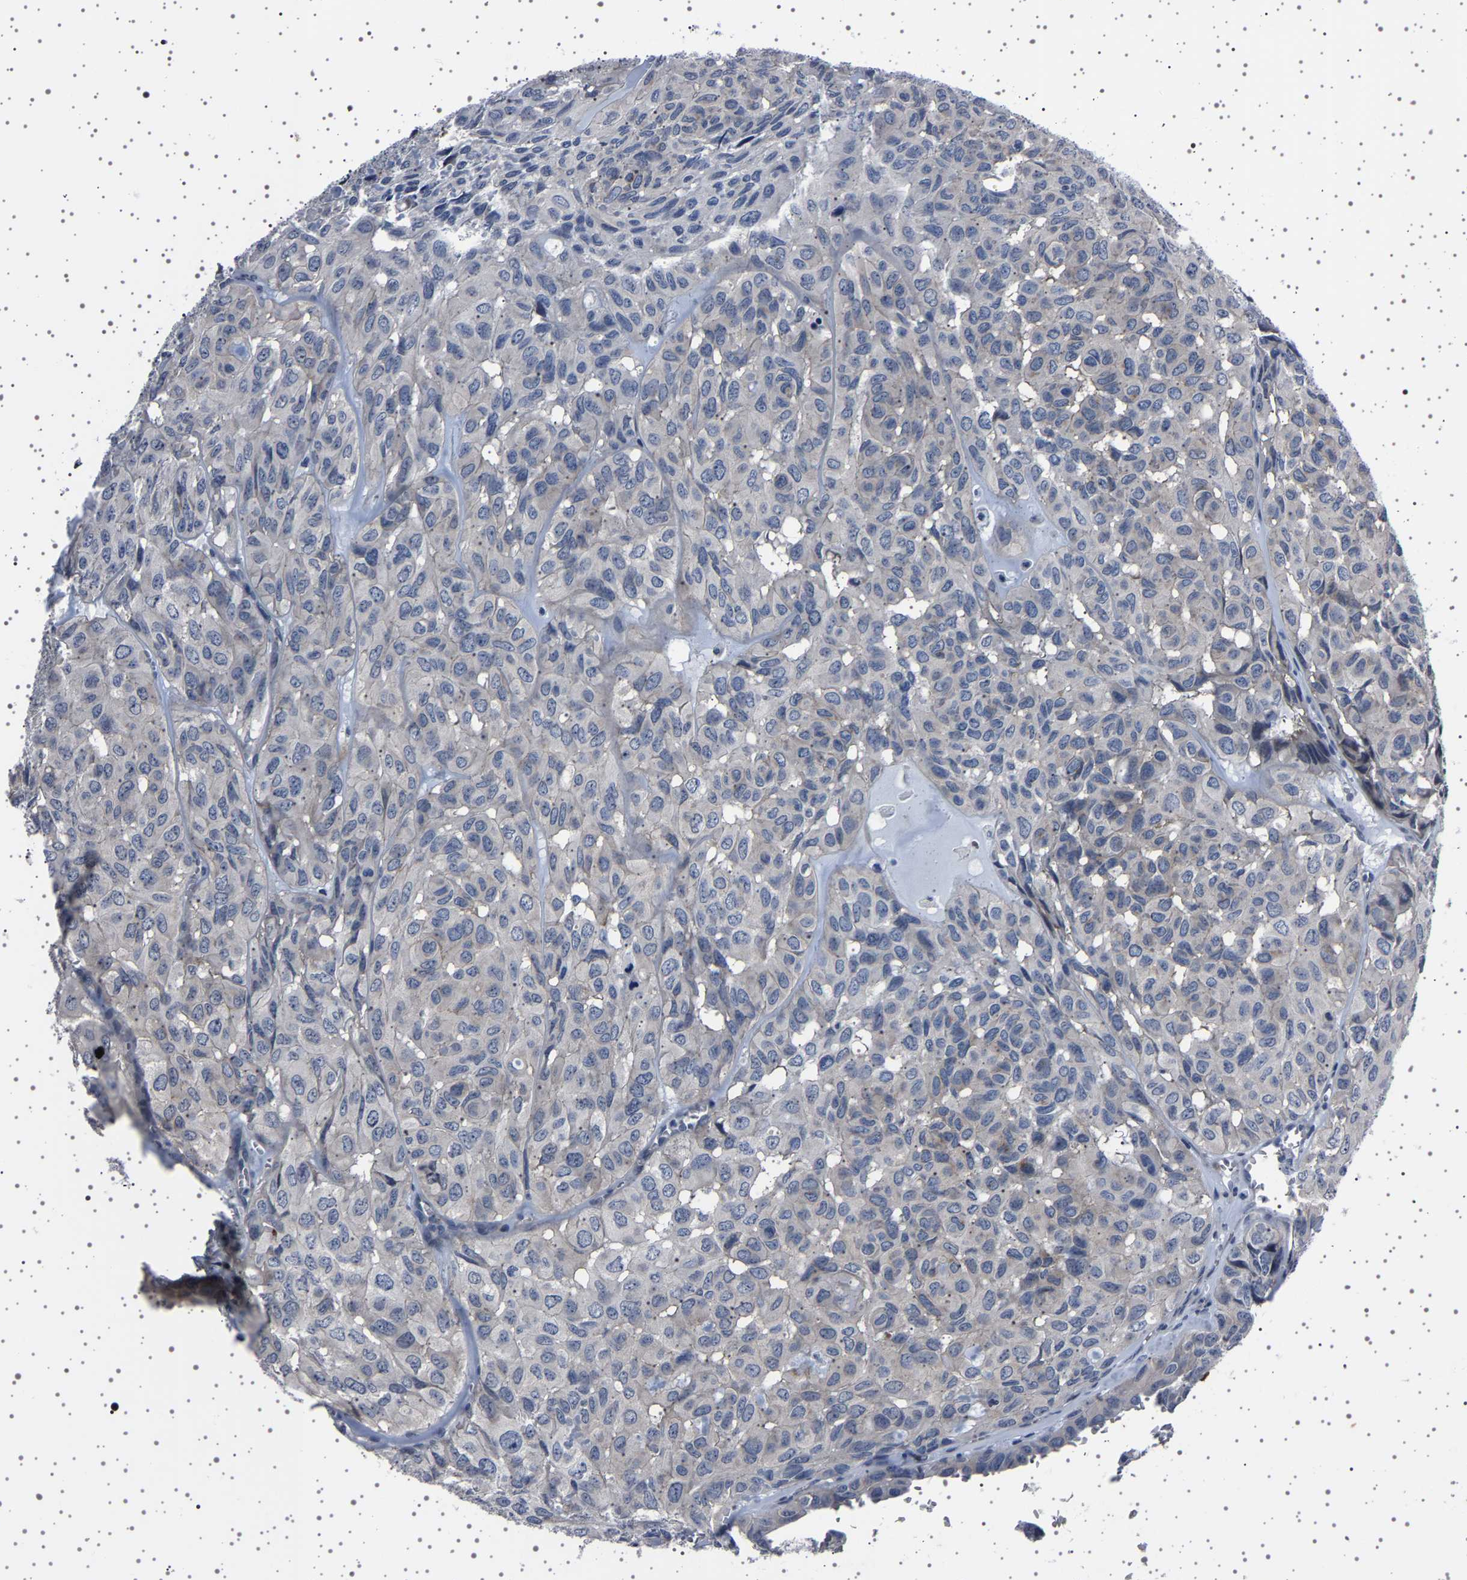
{"staining": {"intensity": "negative", "quantity": "none", "location": "none"}, "tissue": "head and neck cancer", "cell_type": "Tumor cells", "image_type": "cancer", "snomed": [{"axis": "morphology", "description": "Adenocarcinoma, NOS"}, {"axis": "topography", "description": "Salivary gland, NOS"}, {"axis": "topography", "description": "Head-Neck"}], "caption": "Tumor cells show no significant protein expression in head and neck cancer.", "gene": "PAK5", "patient": {"sex": "female", "age": 76}}